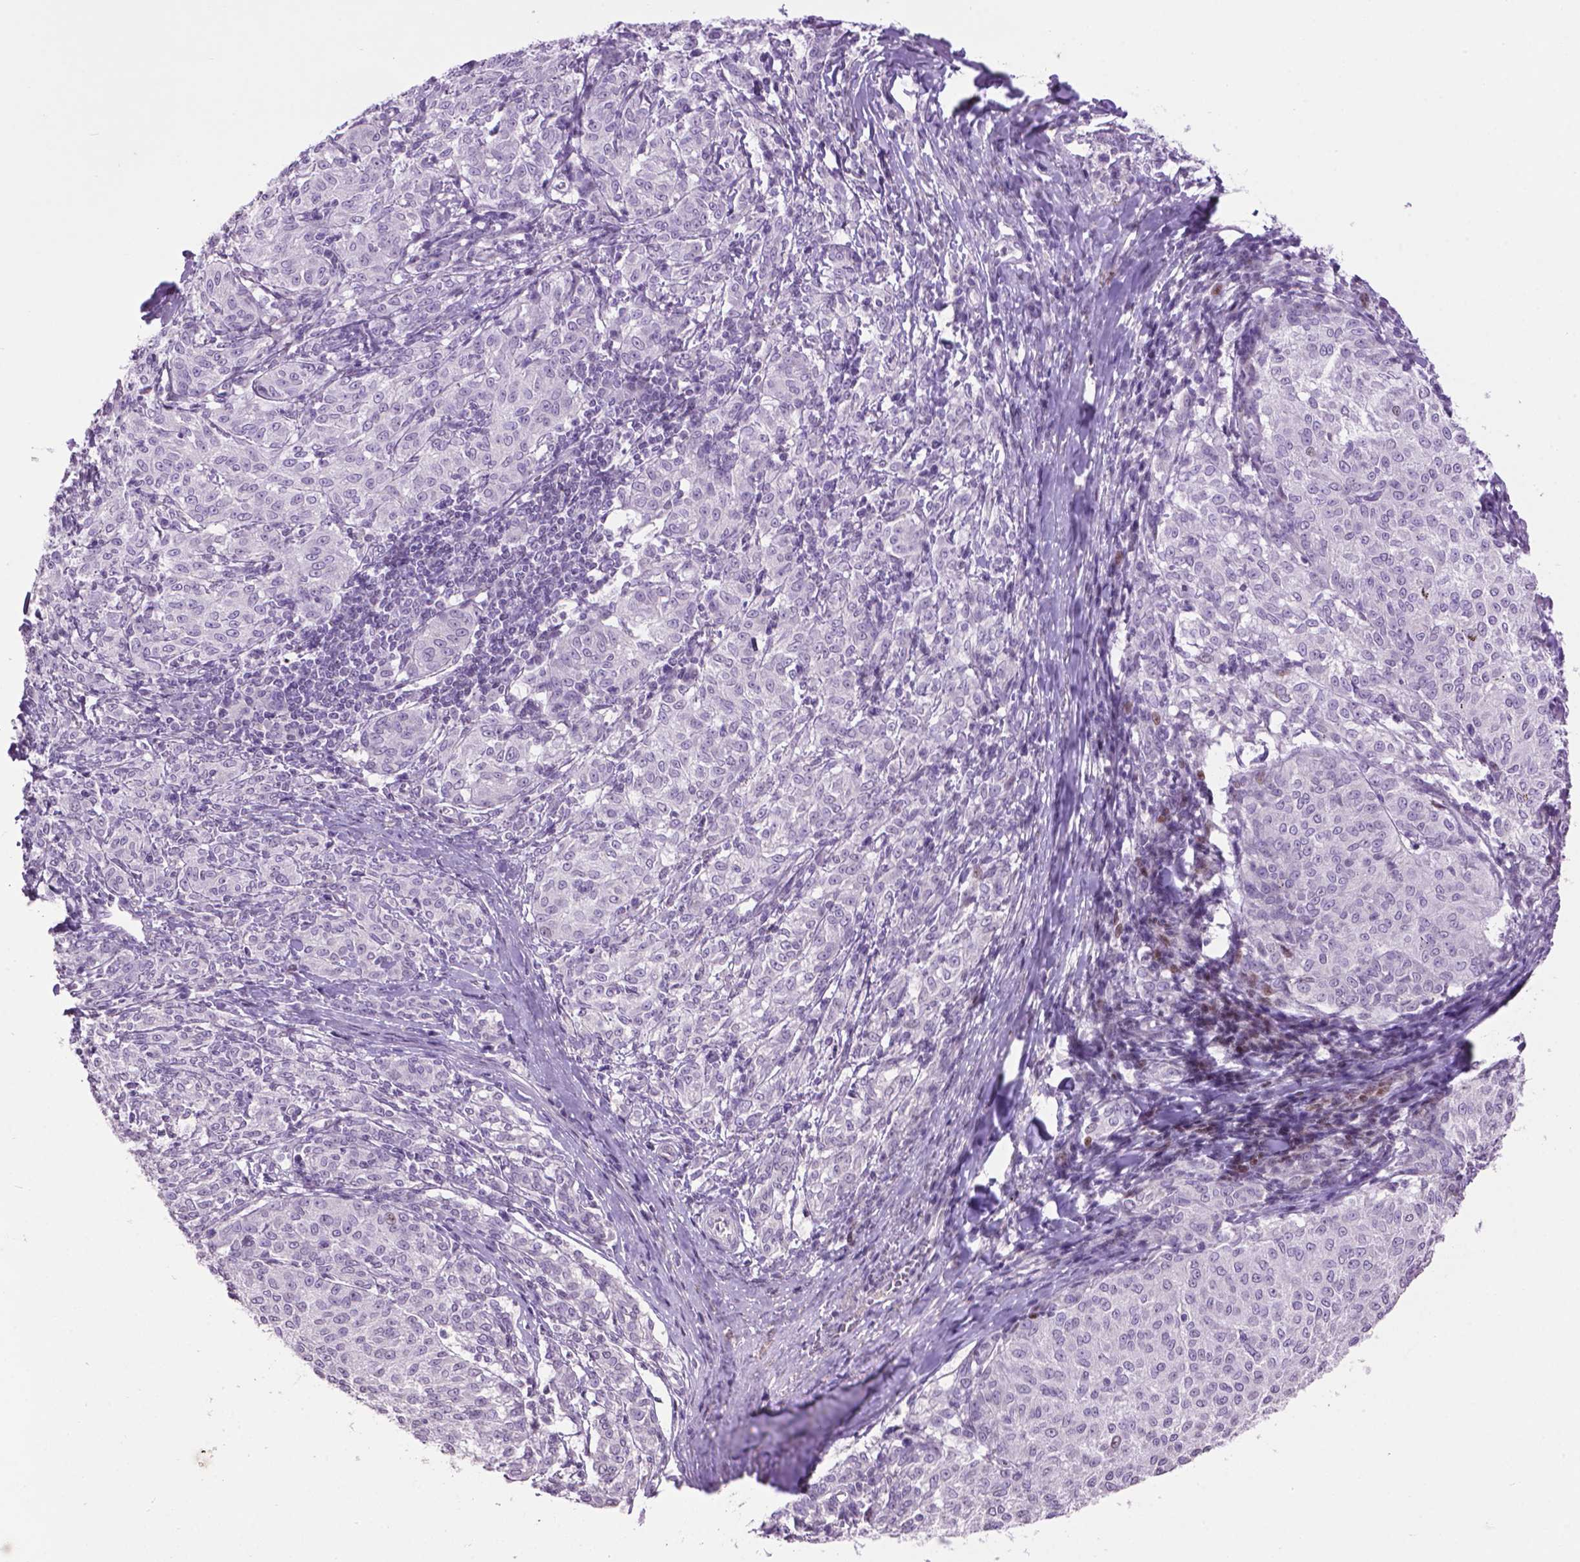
{"staining": {"intensity": "negative", "quantity": "none", "location": "none"}, "tissue": "melanoma", "cell_type": "Tumor cells", "image_type": "cancer", "snomed": [{"axis": "morphology", "description": "Malignant melanoma, NOS"}, {"axis": "topography", "description": "Skin"}], "caption": "An immunohistochemistry (IHC) image of melanoma is shown. There is no staining in tumor cells of melanoma. (Stains: DAB (3,3'-diaminobenzidine) immunohistochemistry (IHC) with hematoxylin counter stain, Microscopy: brightfield microscopy at high magnification).", "gene": "TH", "patient": {"sex": "female", "age": 72}}